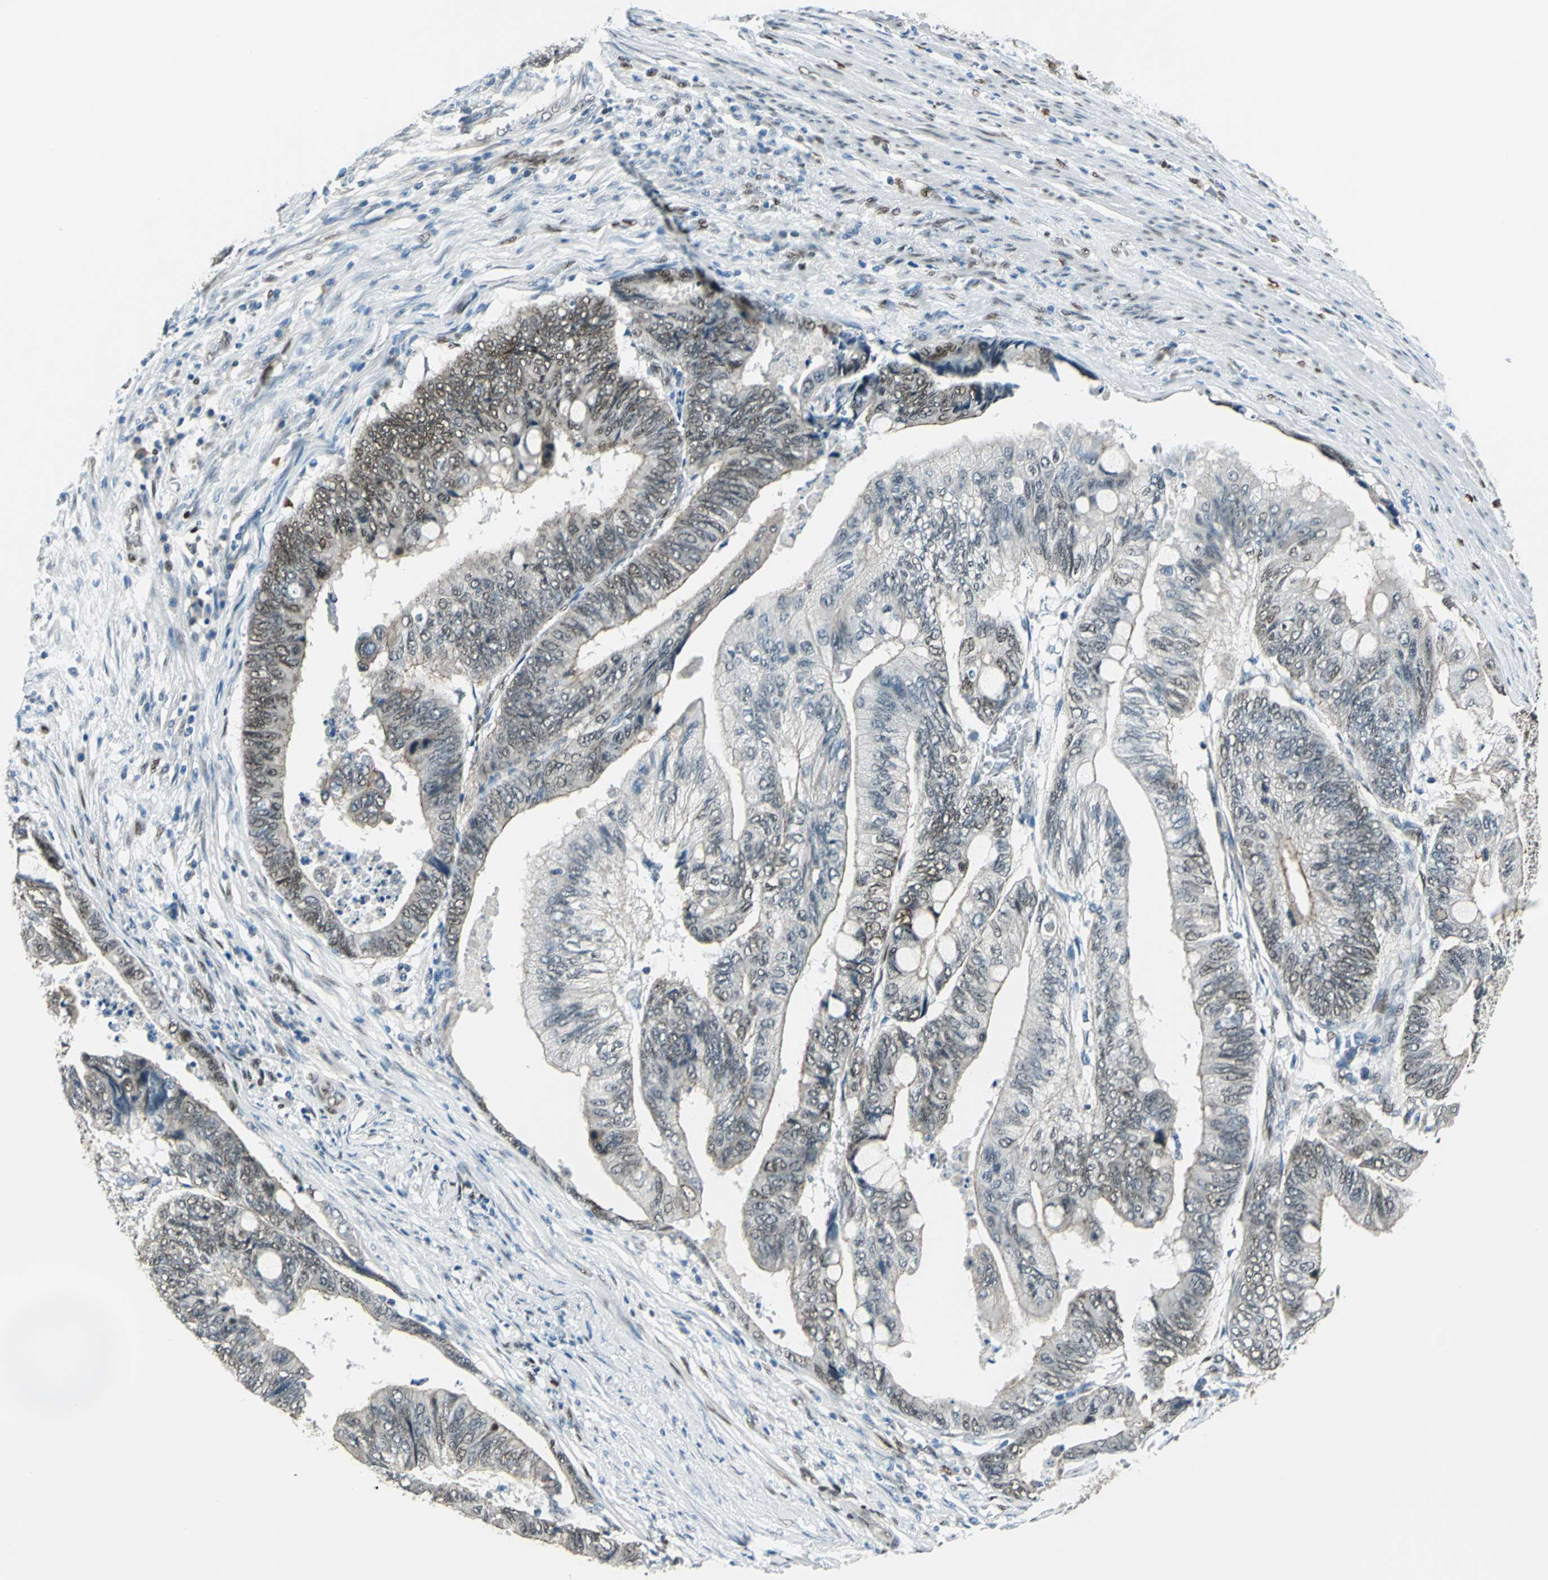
{"staining": {"intensity": "moderate", "quantity": "25%-75%", "location": "cytoplasmic/membranous,nuclear"}, "tissue": "colorectal cancer", "cell_type": "Tumor cells", "image_type": "cancer", "snomed": [{"axis": "morphology", "description": "Normal tissue, NOS"}, {"axis": "morphology", "description": "Adenocarcinoma, NOS"}, {"axis": "topography", "description": "Rectum"}, {"axis": "topography", "description": "Peripheral nerve tissue"}], "caption": "This is a photomicrograph of IHC staining of colorectal cancer (adenocarcinoma), which shows moderate expression in the cytoplasmic/membranous and nuclear of tumor cells.", "gene": "NFIA", "patient": {"sex": "male", "age": 92}}